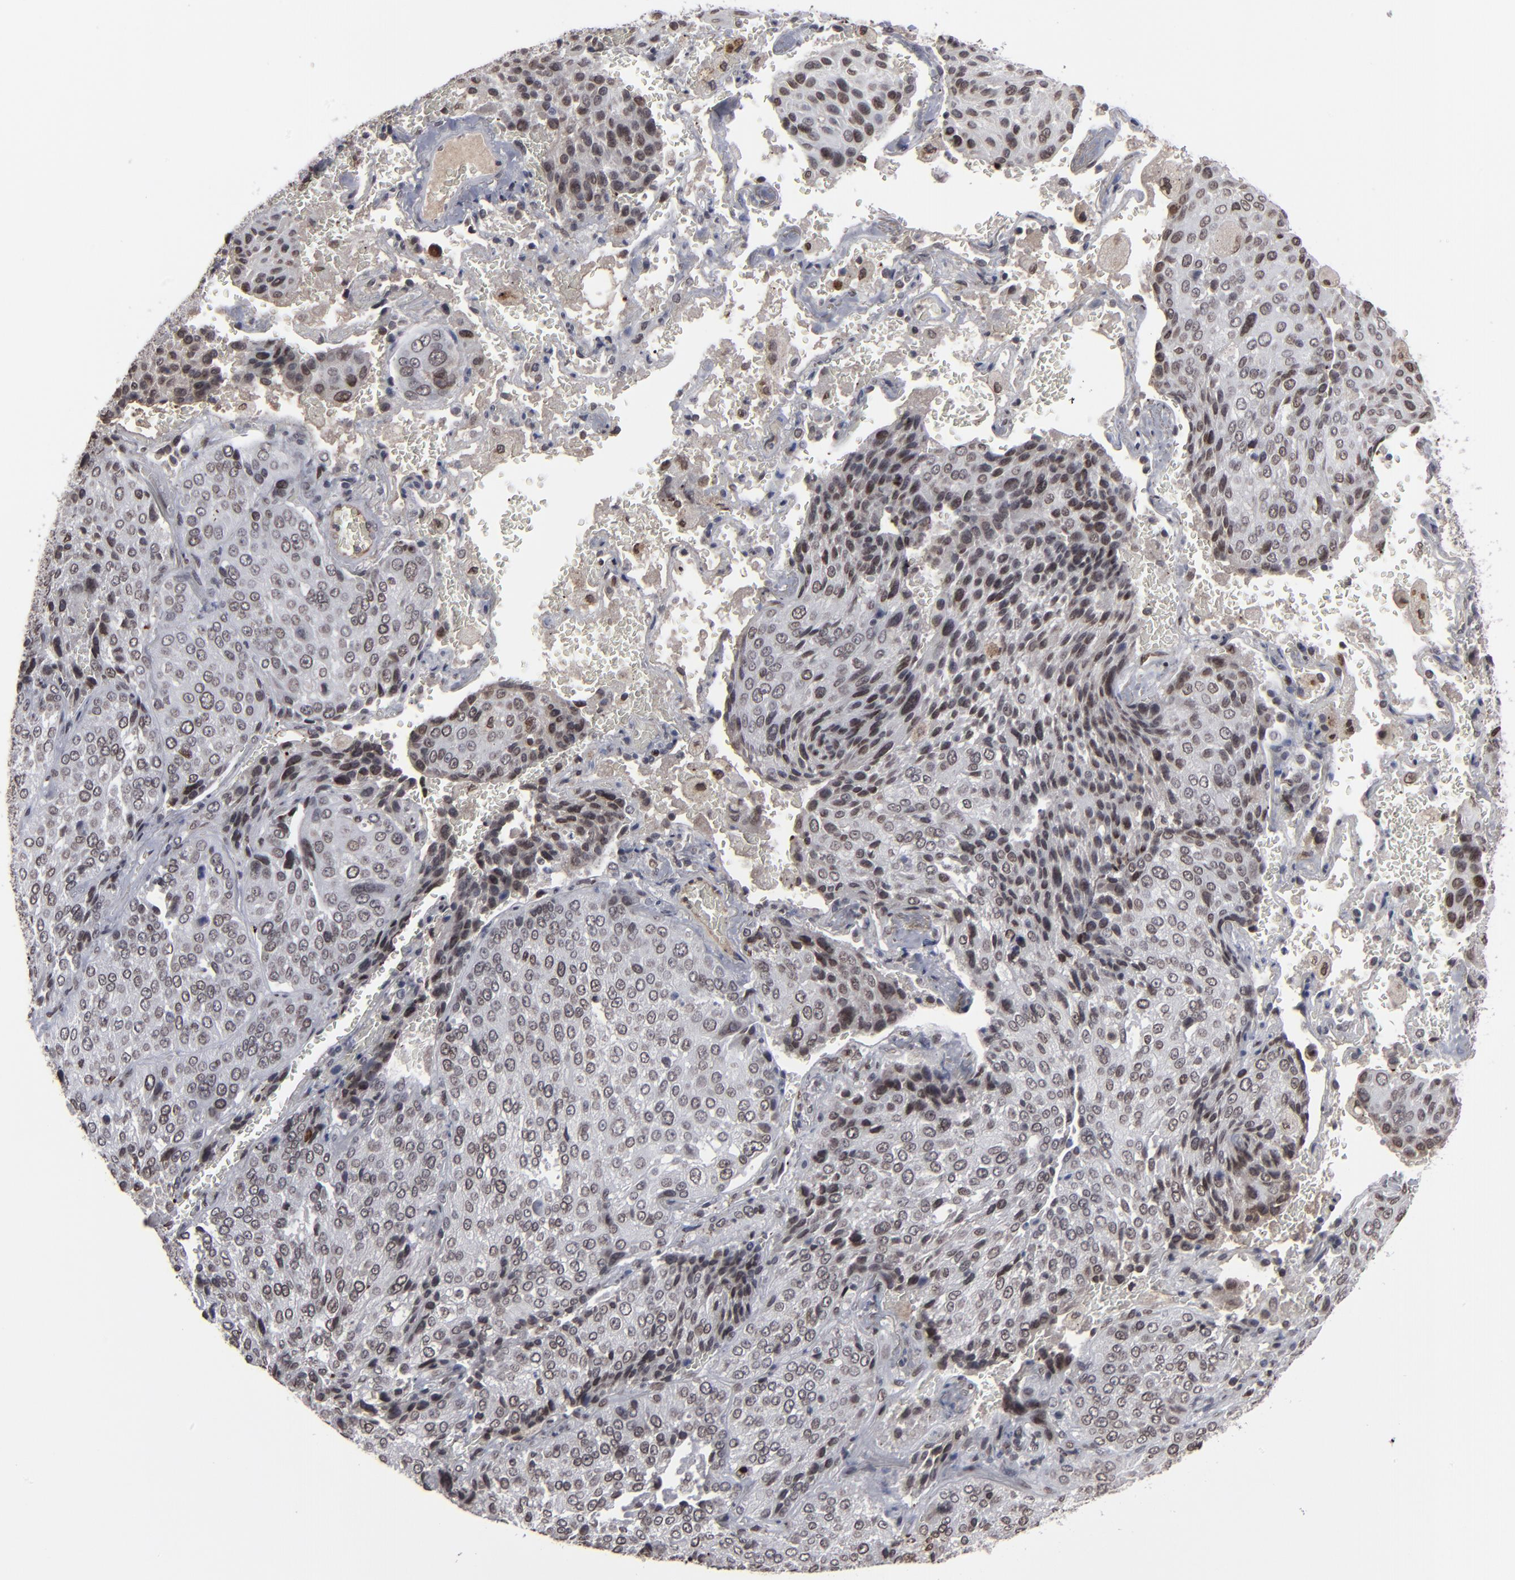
{"staining": {"intensity": "moderate", "quantity": "25%-75%", "location": "nuclear"}, "tissue": "lung cancer", "cell_type": "Tumor cells", "image_type": "cancer", "snomed": [{"axis": "morphology", "description": "Squamous cell carcinoma, NOS"}, {"axis": "topography", "description": "Lung"}], "caption": "Human lung squamous cell carcinoma stained with a protein marker shows moderate staining in tumor cells.", "gene": "BAZ1A", "patient": {"sex": "male", "age": 54}}